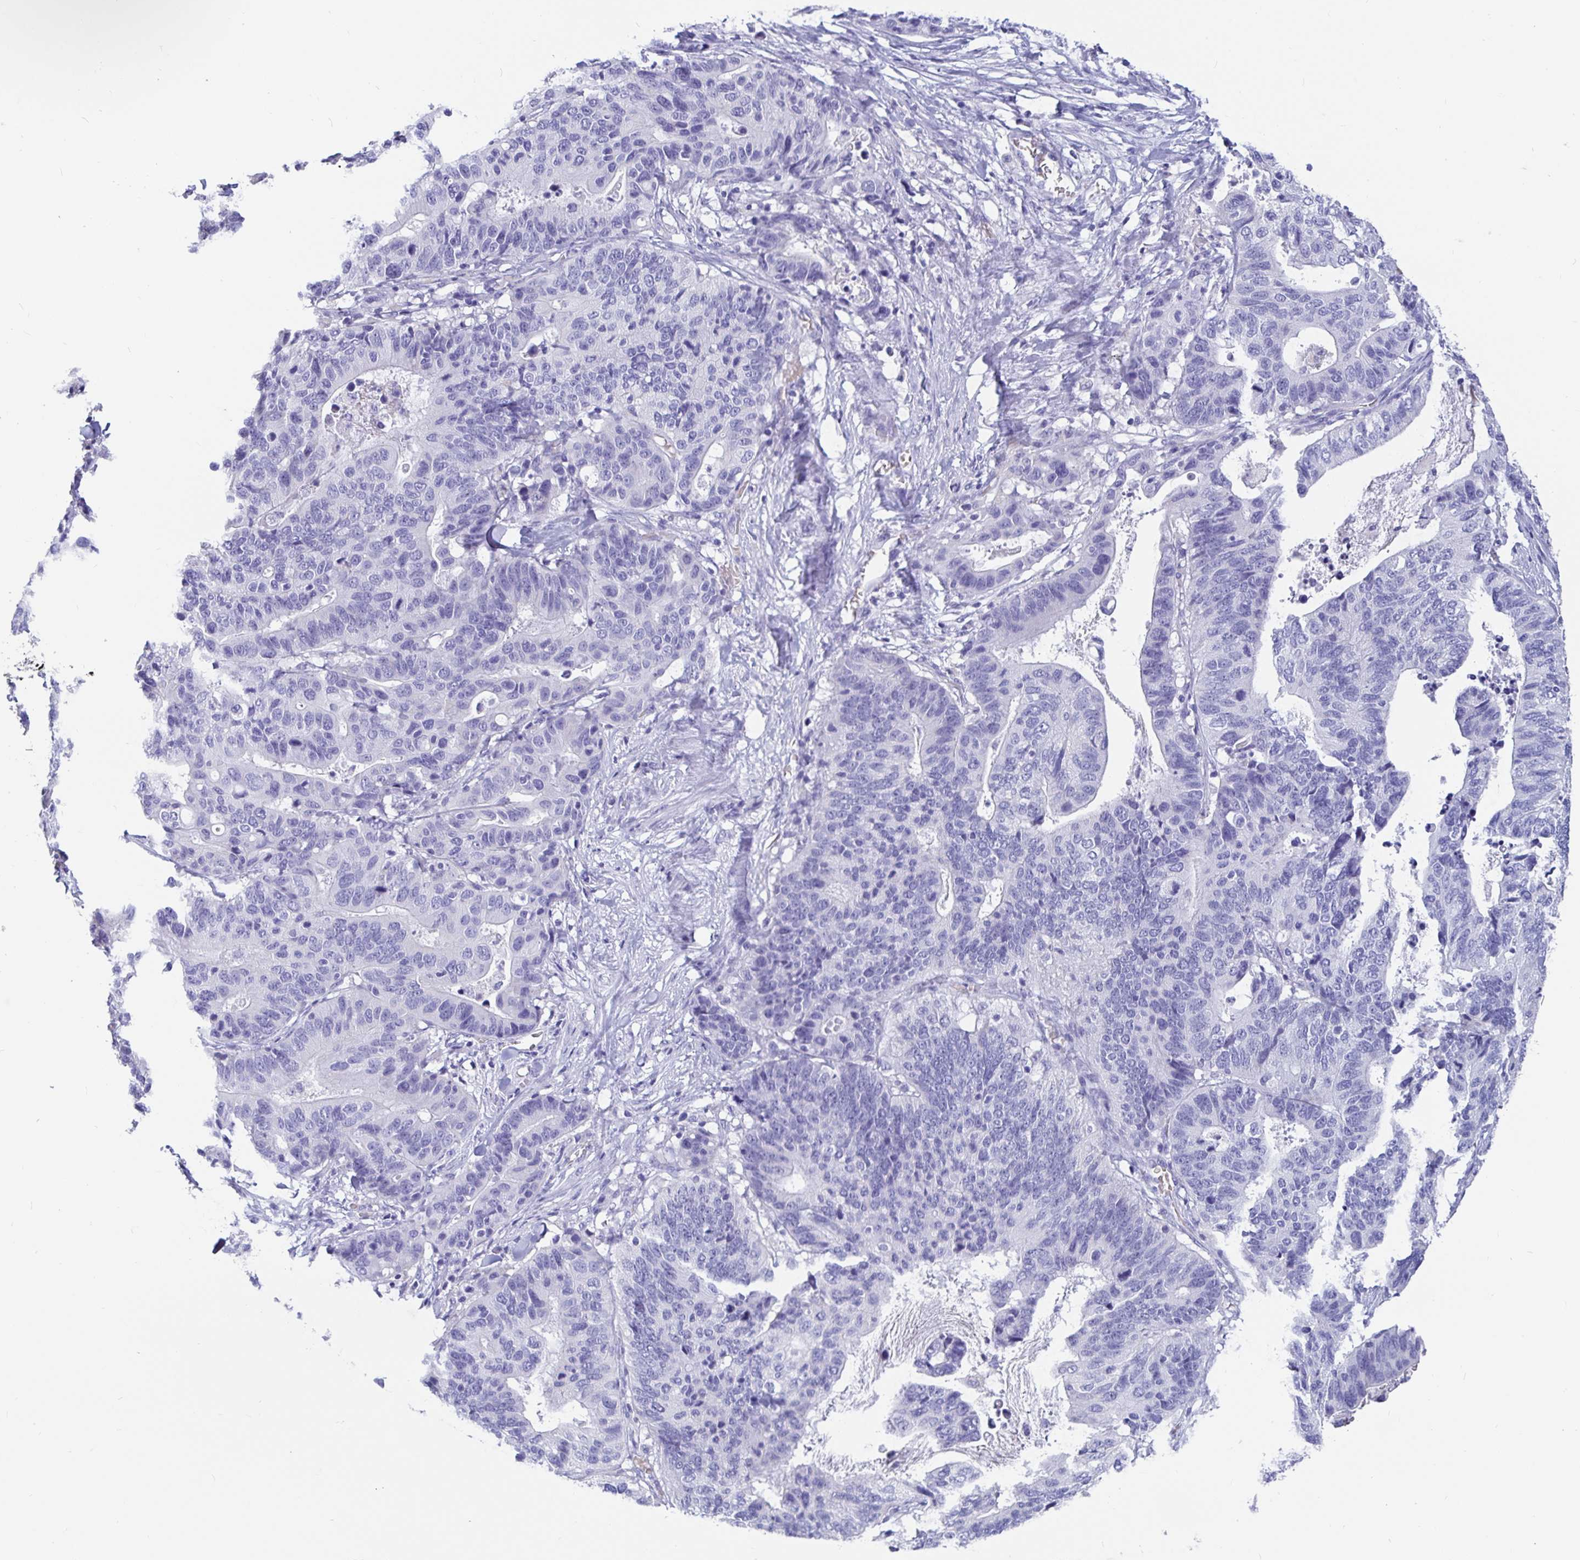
{"staining": {"intensity": "negative", "quantity": "none", "location": "none"}, "tissue": "stomach cancer", "cell_type": "Tumor cells", "image_type": "cancer", "snomed": [{"axis": "morphology", "description": "Adenocarcinoma, NOS"}, {"axis": "topography", "description": "Stomach, upper"}], "caption": "A high-resolution histopathology image shows IHC staining of adenocarcinoma (stomach), which demonstrates no significant positivity in tumor cells.", "gene": "ZPBP2", "patient": {"sex": "female", "age": 67}}